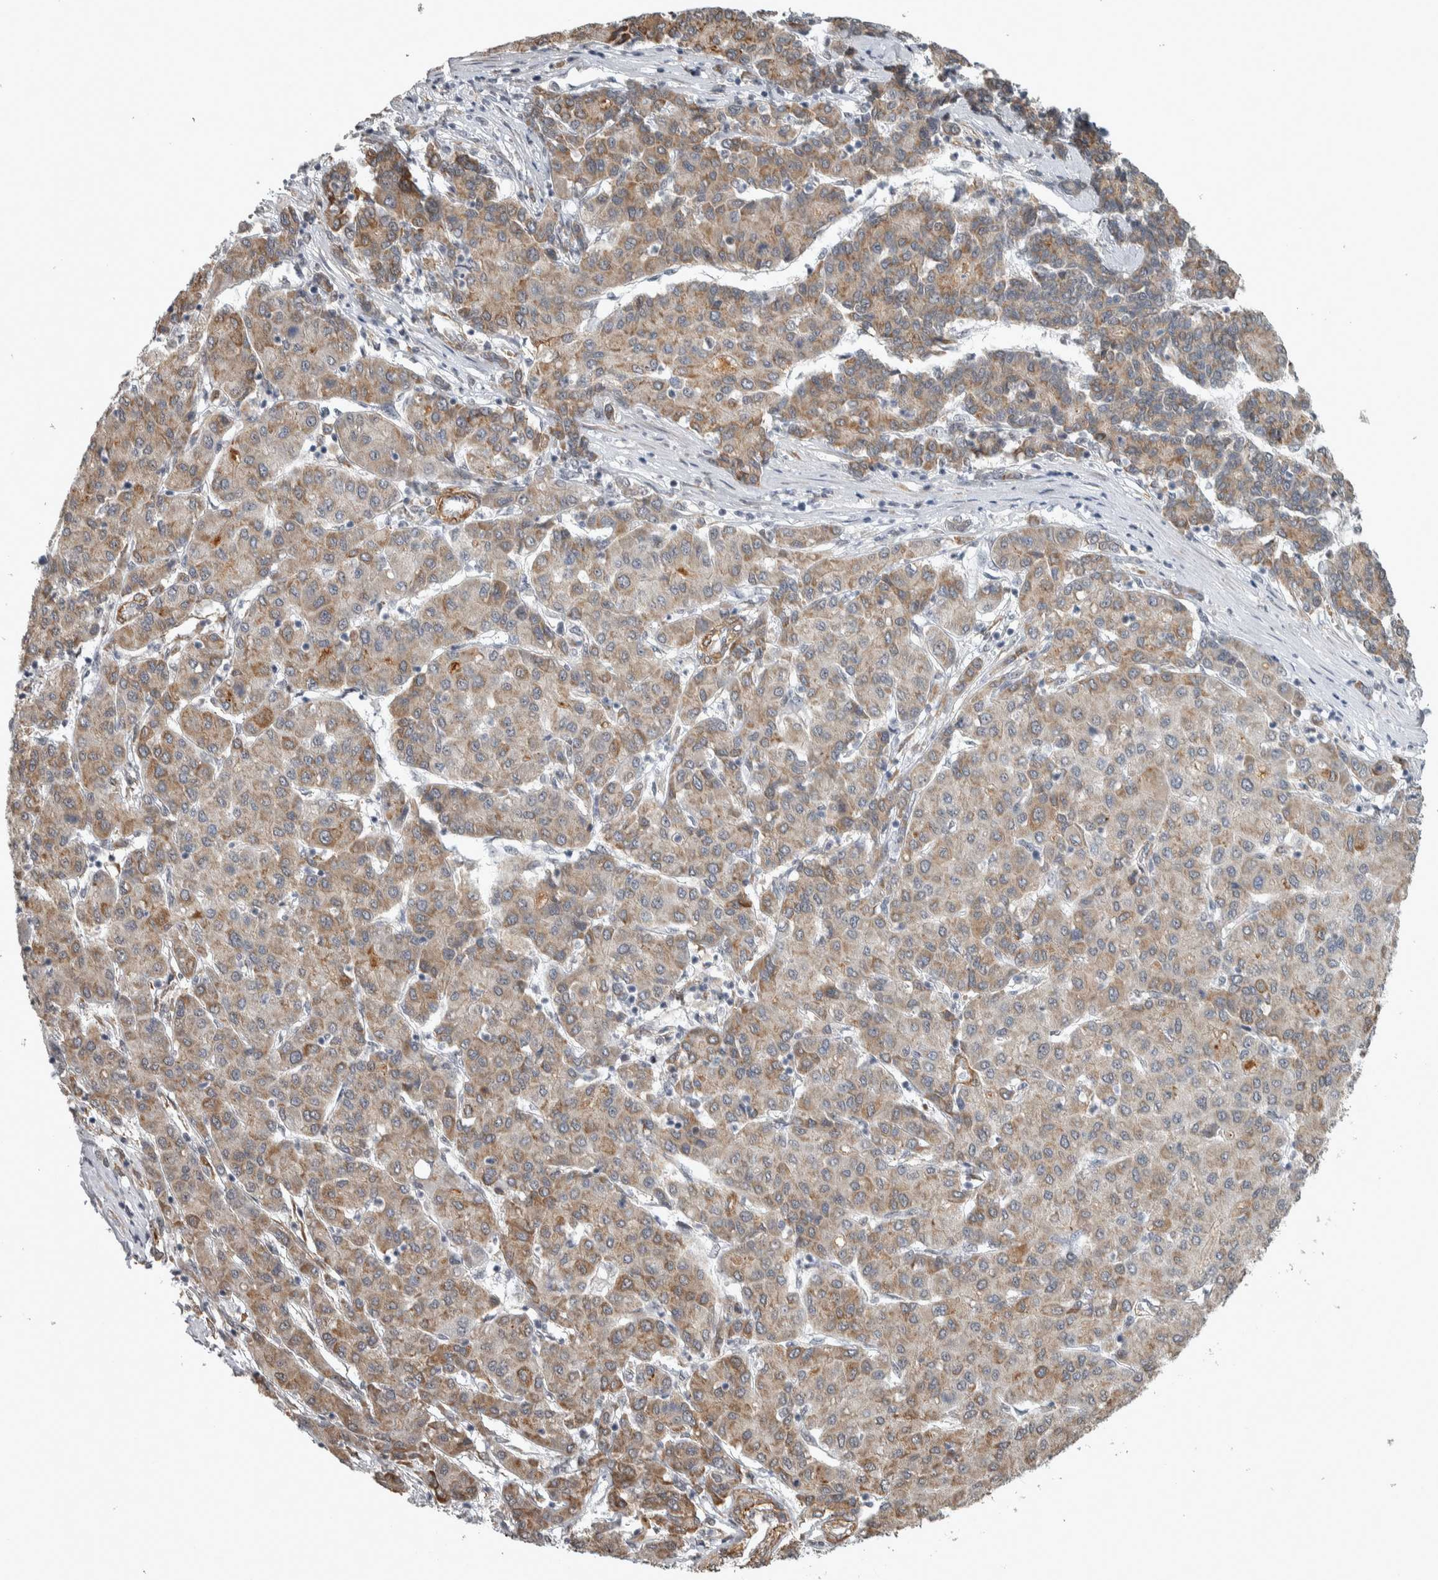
{"staining": {"intensity": "moderate", "quantity": ">75%", "location": "cytoplasmic/membranous"}, "tissue": "liver cancer", "cell_type": "Tumor cells", "image_type": "cancer", "snomed": [{"axis": "morphology", "description": "Carcinoma, Hepatocellular, NOS"}, {"axis": "topography", "description": "Liver"}], "caption": "Protein expression analysis of human liver cancer reveals moderate cytoplasmic/membranous staining in about >75% of tumor cells.", "gene": "DDX42", "patient": {"sex": "male", "age": 65}}